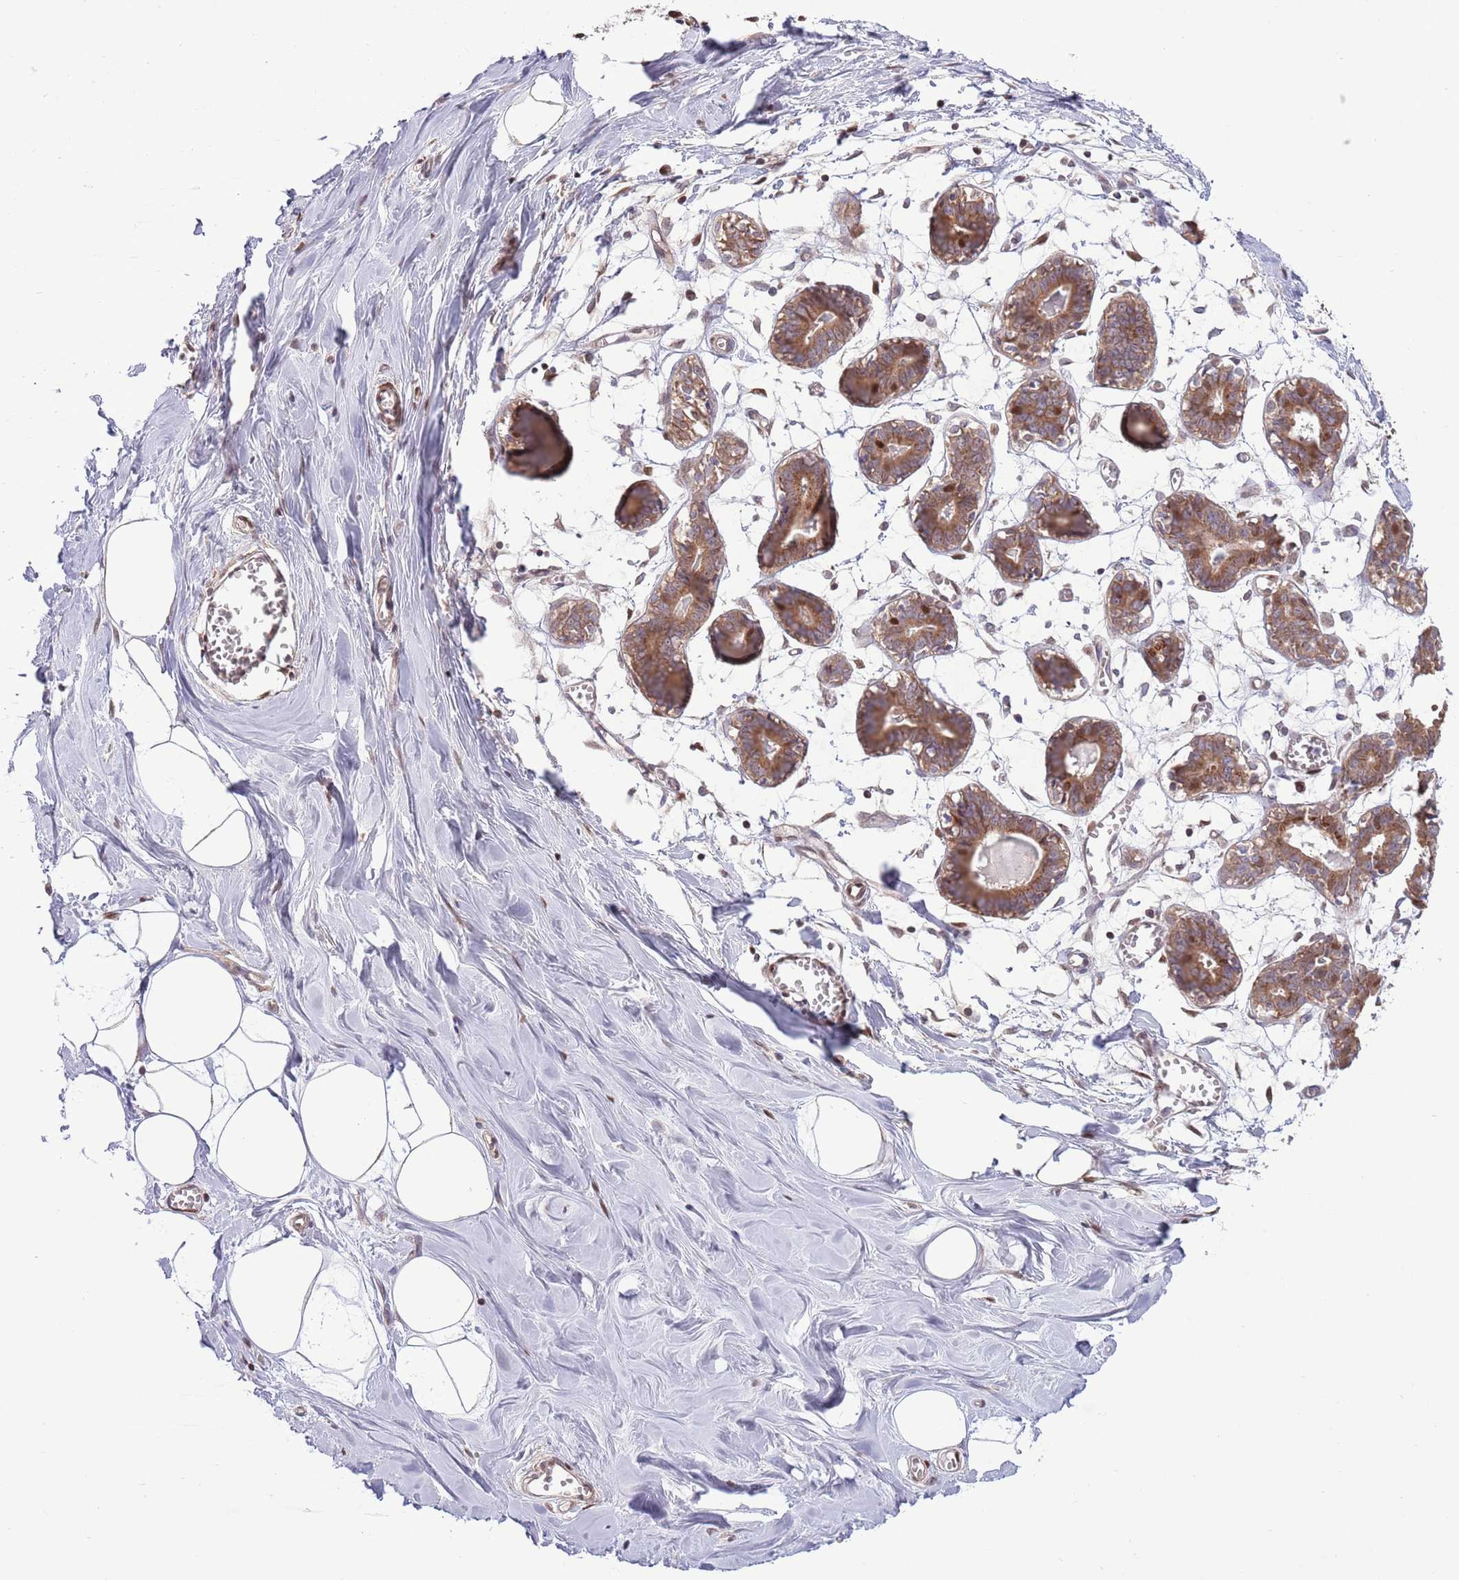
{"staining": {"intensity": "negative", "quantity": "none", "location": "none"}, "tissue": "breast", "cell_type": "Adipocytes", "image_type": "normal", "snomed": [{"axis": "morphology", "description": "Normal tissue, NOS"}, {"axis": "topography", "description": "Breast"}], "caption": "Immunohistochemistry of unremarkable breast exhibits no staining in adipocytes.", "gene": "ARL2BP", "patient": {"sex": "female", "age": 27}}